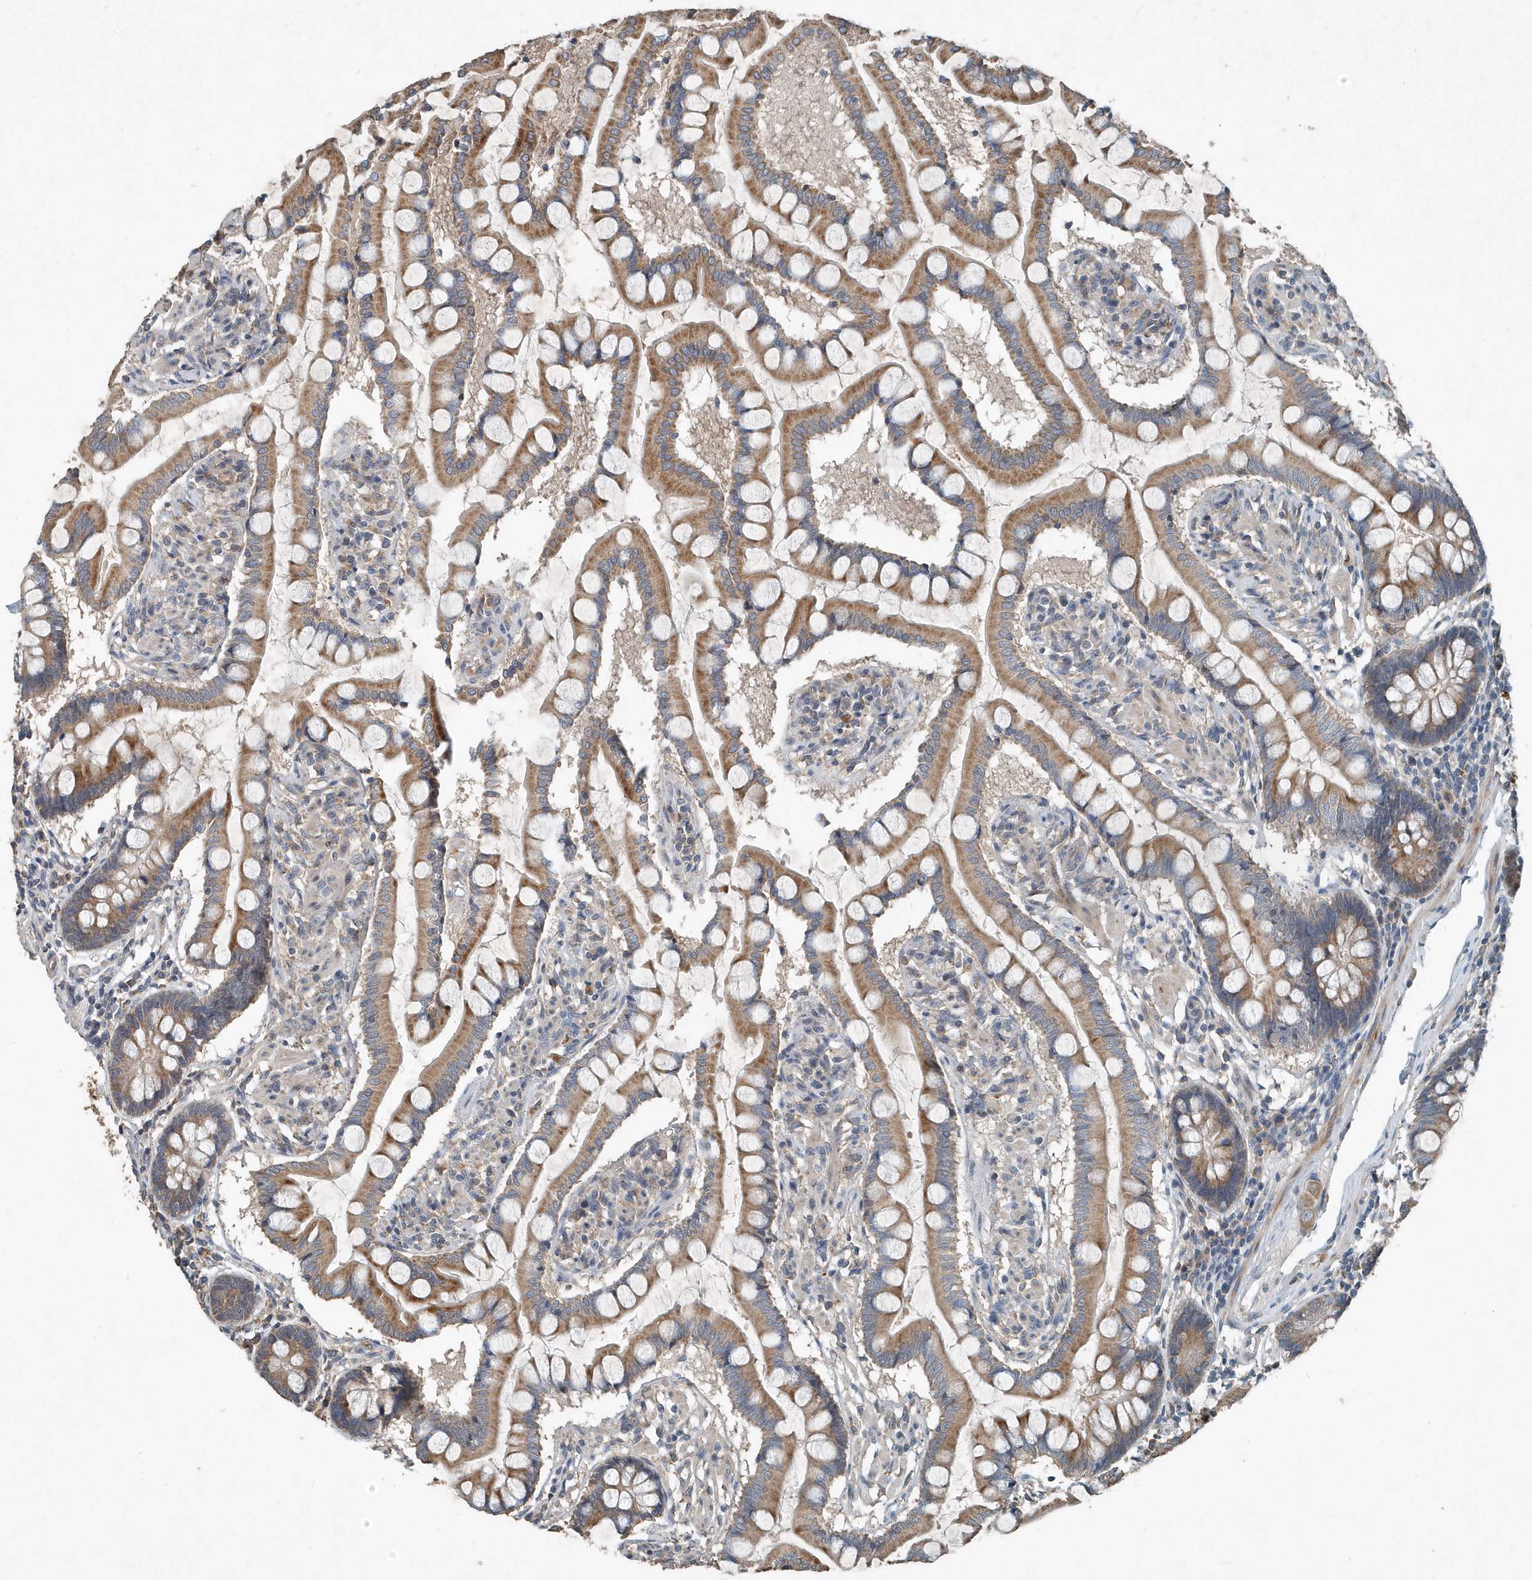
{"staining": {"intensity": "moderate", "quantity": ">75%", "location": "cytoplasmic/membranous"}, "tissue": "small intestine", "cell_type": "Glandular cells", "image_type": "normal", "snomed": [{"axis": "morphology", "description": "Normal tissue, NOS"}, {"axis": "topography", "description": "Small intestine"}], "caption": "IHC micrograph of benign small intestine: human small intestine stained using immunohistochemistry (IHC) displays medium levels of moderate protein expression localized specifically in the cytoplasmic/membranous of glandular cells, appearing as a cytoplasmic/membranous brown color.", "gene": "SCFD2", "patient": {"sex": "male", "age": 41}}